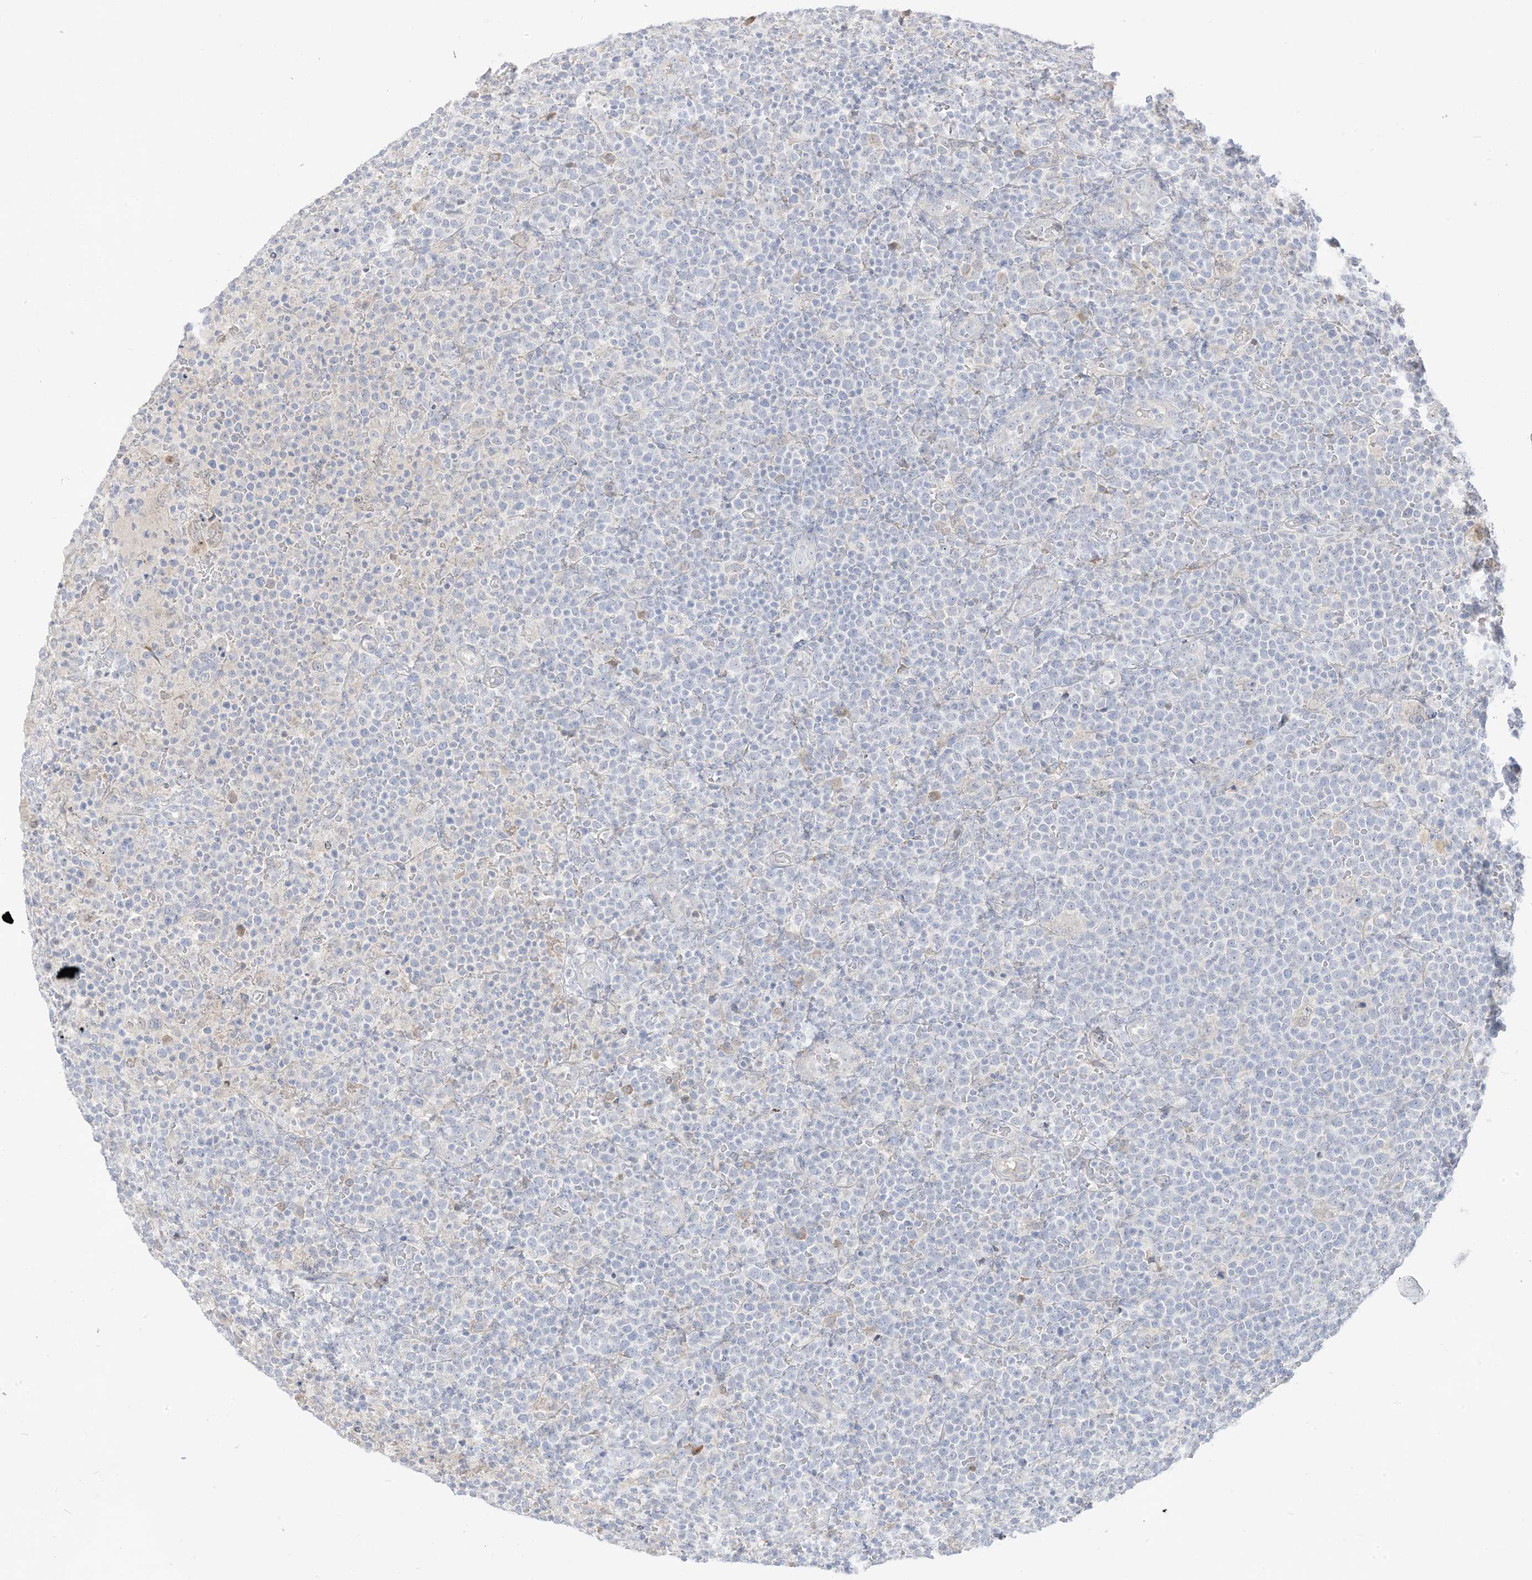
{"staining": {"intensity": "negative", "quantity": "none", "location": "none"}, "tissue": "lymphoma", "cell_type": "Tumor cells", "image_type": "cancer", "snomed": [{"axis": "morphology", "description": "Malignant lymphoma, non-Hodgkin's type, High grade"}, {"axis": "topography", "description": "Lymph node"}], "caption": "This is a histopathology image of IHC staining of lymphoma, which shows no staining in tumor cells. (Stains: DAB immunohistochemistry (IHC) with hematoxylin counter stain, Microscopy: brightfield microscopy at high magnification).", "gene": "LOXL3", "patient": {"sex": "male", "age": 61}}